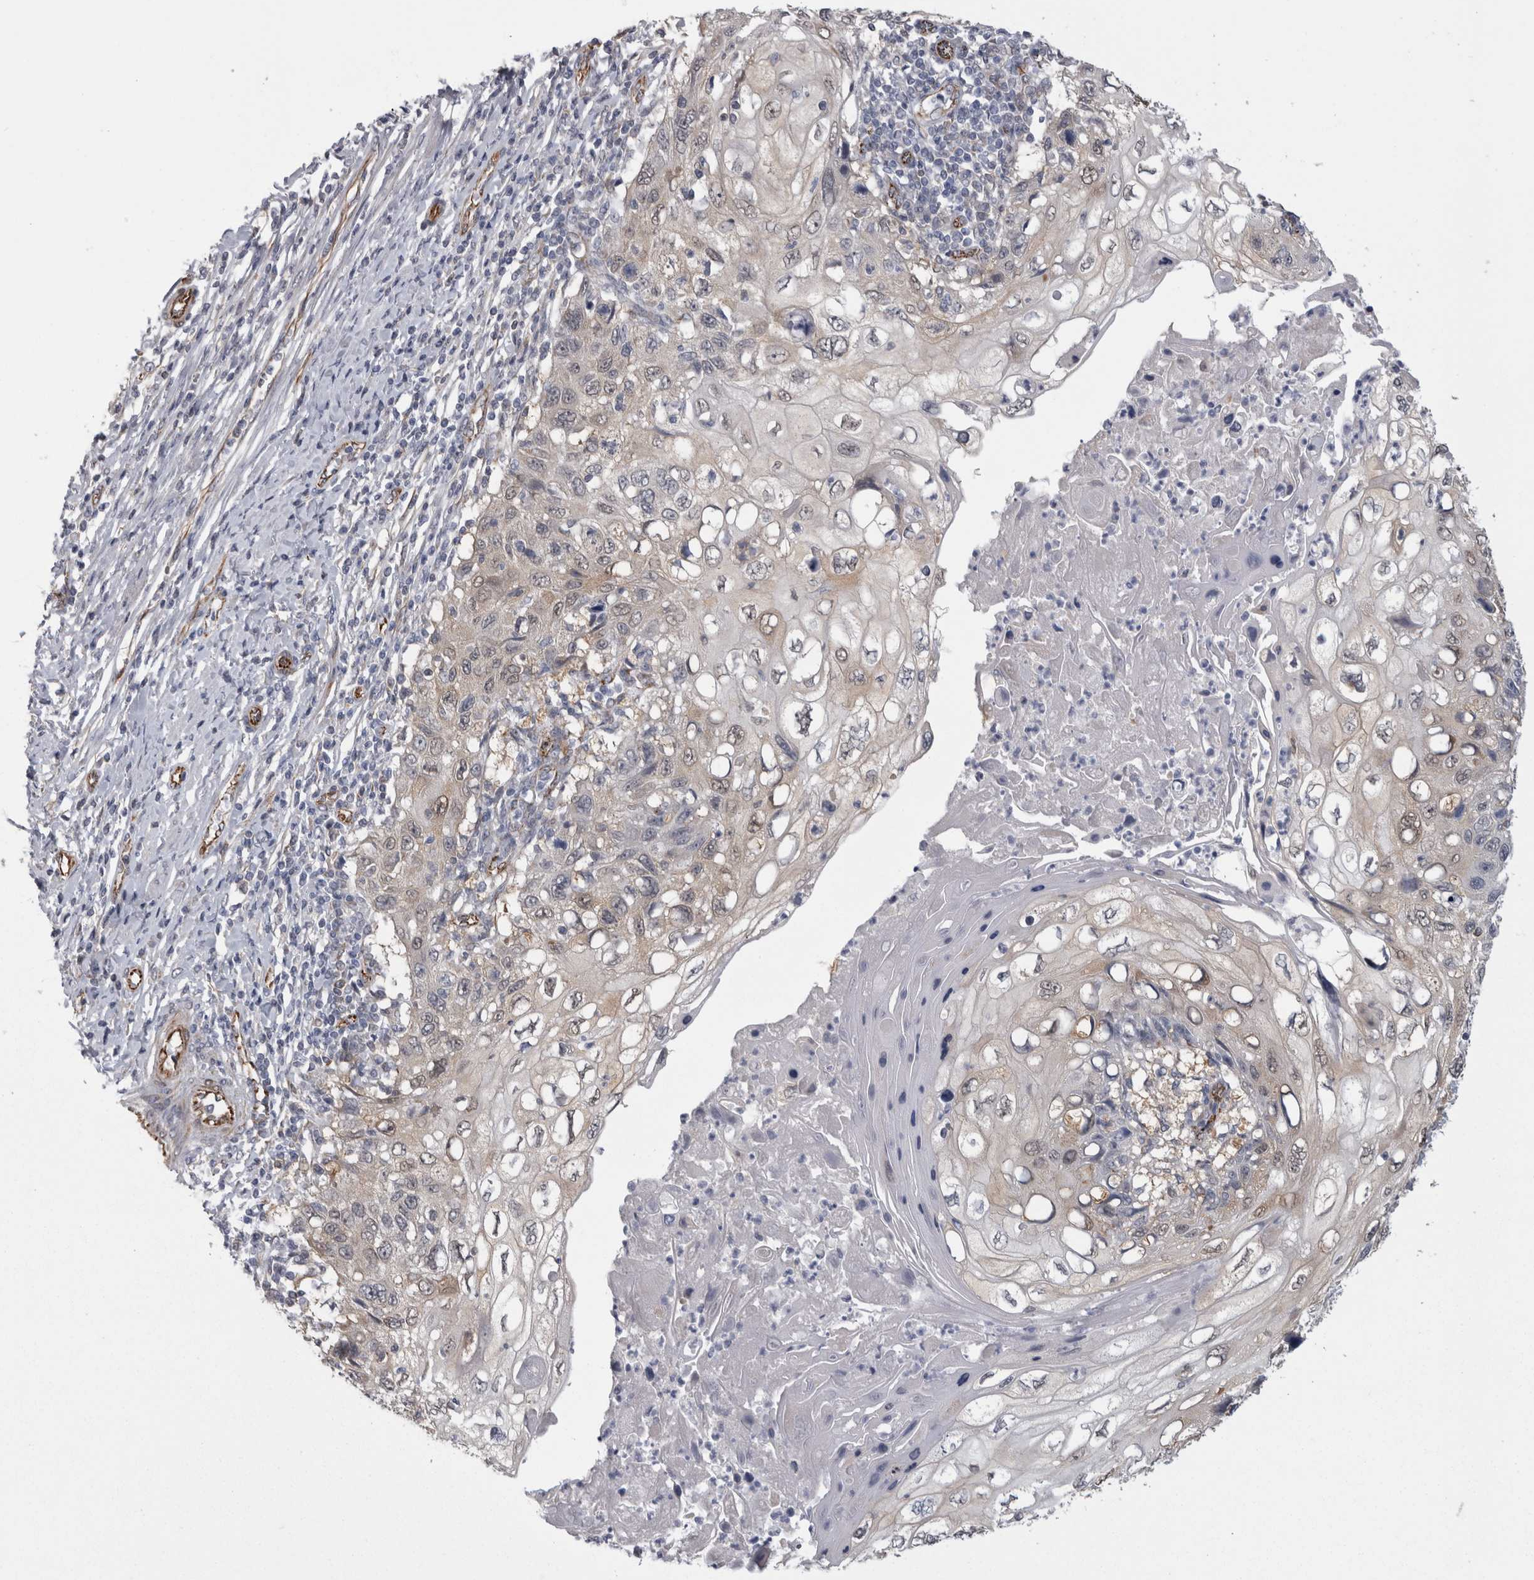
{"staining": {"intensity": "weak", "quantity": "<25%", "location": "cytoplasmic/membranous,nuclear"}, "tissue": "cervical cancer", "cell_type": "Tumor cells", "image_type": "cancer", "snomed": [{"axis": "morphology", "description": "Squamous cell carcinoma, NOS"}, {"axis": "topography", "description": "Cervix"}], "caption": "Protein analysis of cervical cancer (squamous cell carcinoma) exhibits no significant staining in tumor cells.", "gene": "ACOT7", "patient": {"sex": "female", "age": 70}}